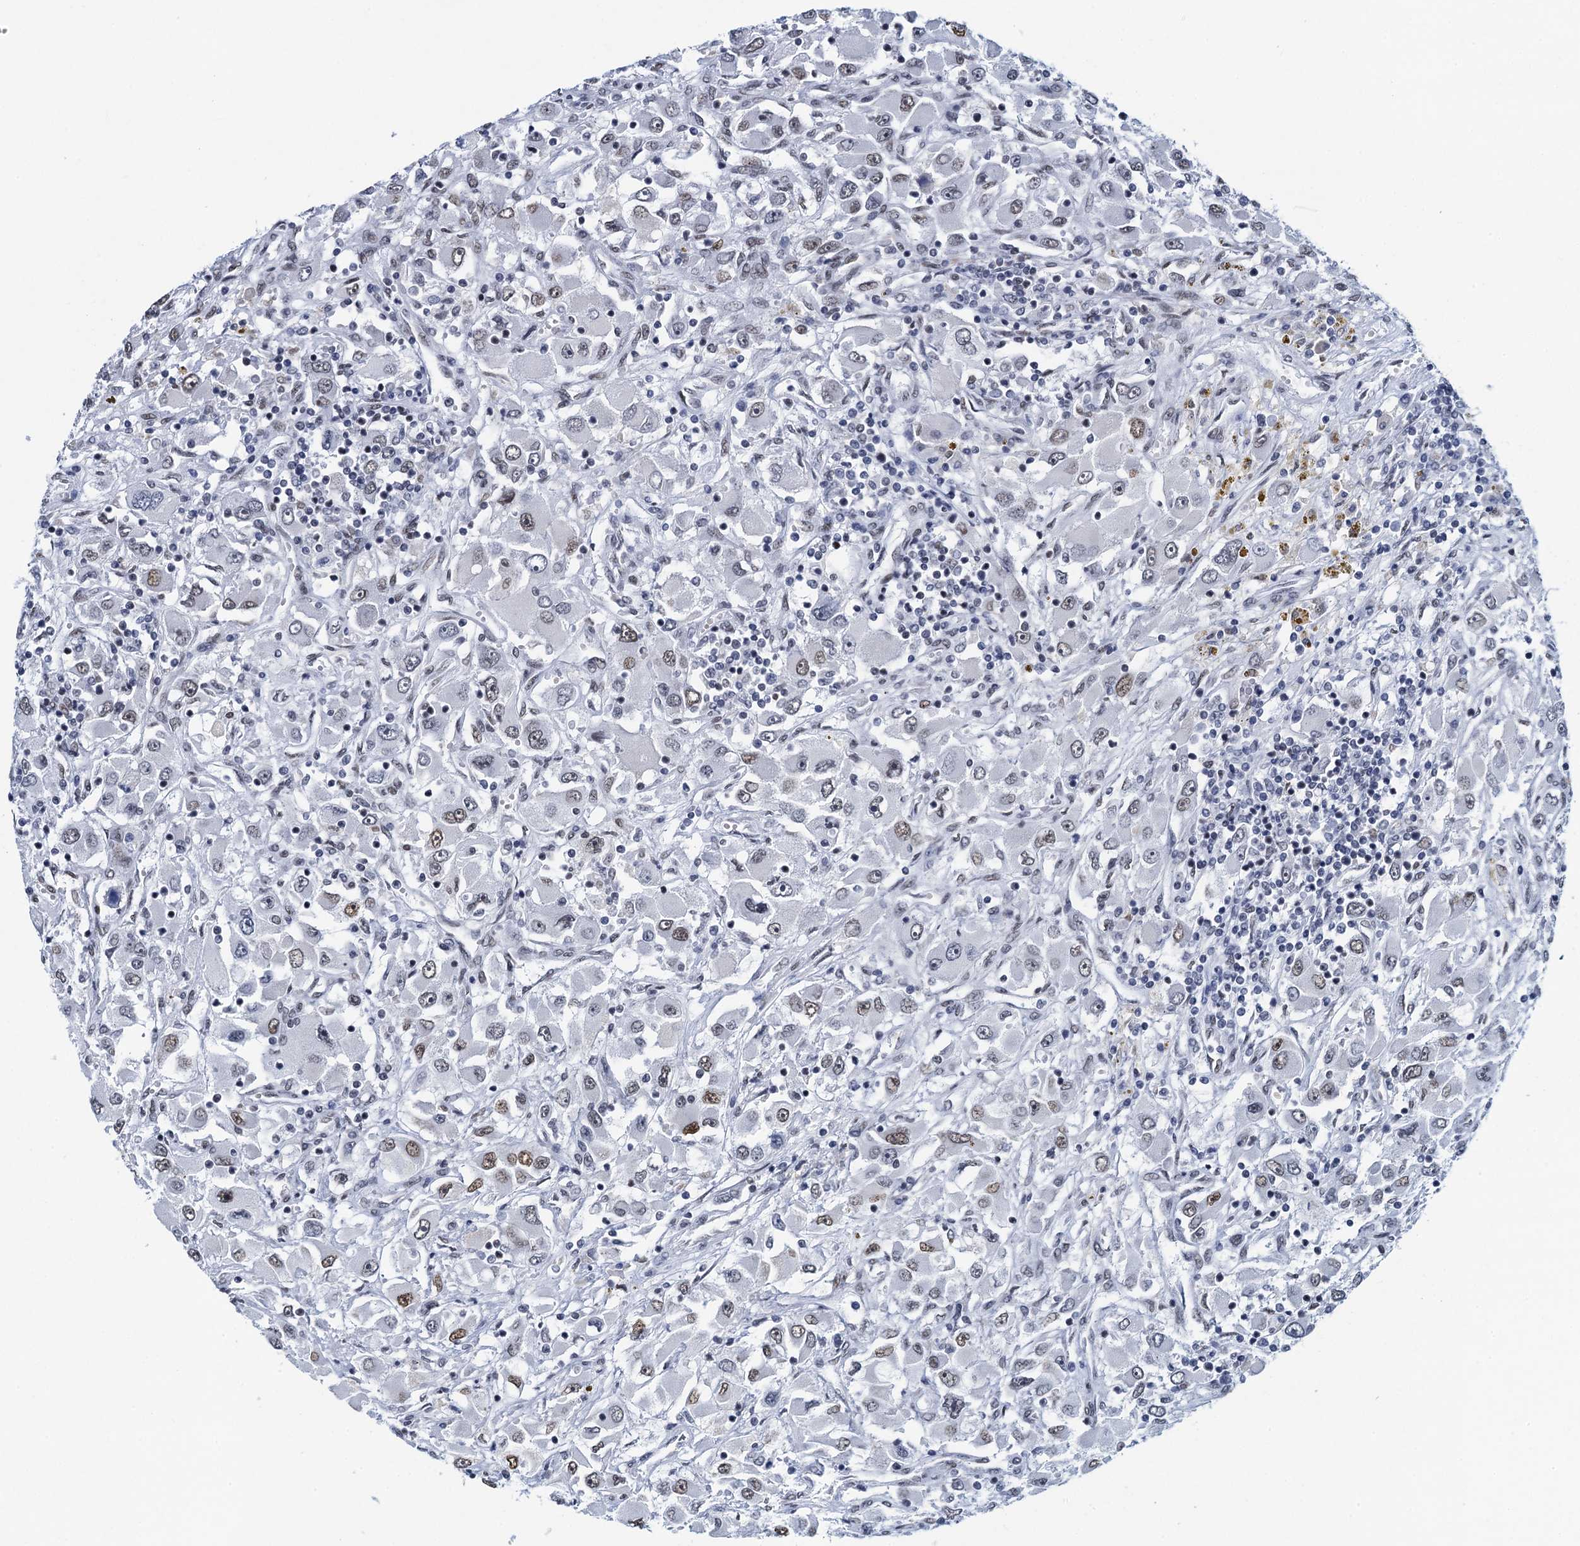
{"staining": {"intensity": "moderate", "quantity": "25%-75%", "location": "nuclear"}, "tissue": "renal cancer", "cell_type": "Tumor cells", "image_type": "cancer", "snomed": [{"axis": "morphology", "description": "Adenocarcinoma, NOS"}, {"axis": "topography", "description": "Kidney"}], "caption": "This photomicrograph exhibits IHC staining of human adenocarcinoma (renal), with medium moderate nuclear positivity in about 25%-75% of tumor cells.", "gene": "HNRNPUL2", "patient": {"sex": "female", "age": 52}}